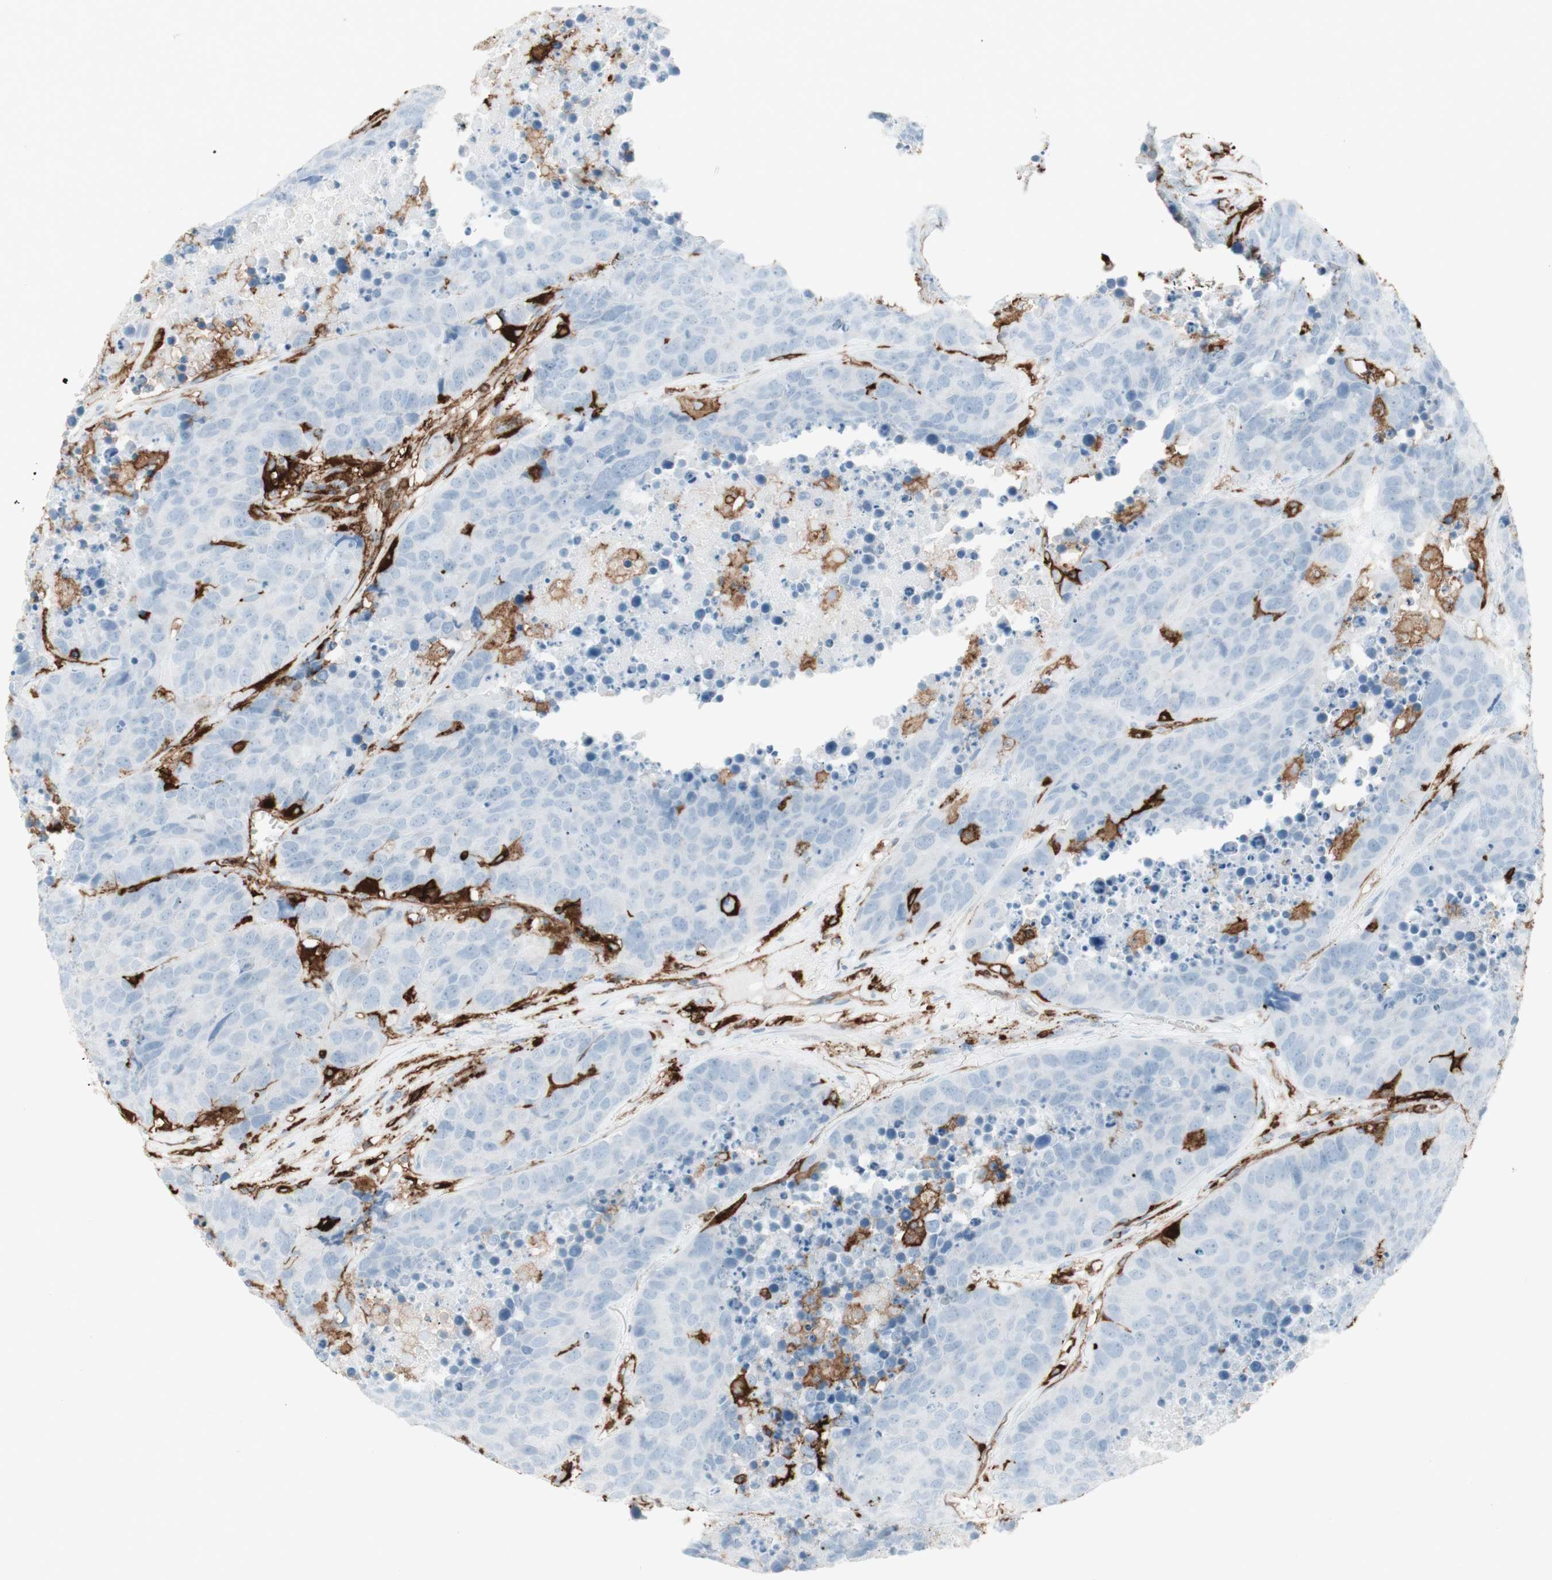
{"staining": {"intensity": "negative", "quantity": "none", "location": "none"}, "tissue": "carcinoid", "cell_type": "Tumor cells", "image_type": "cancer", "snomed": [{"axis": "morphology", "description": "Carcinoid, malignant, NOS"}, {"axis": "topography", "description": "Lung"}], "caption": "Tumor cells are negative for brown protein staining in carcinoid.", "gene": "HLA-DPB1", "patient": {"sex": "male", "age": 60}}